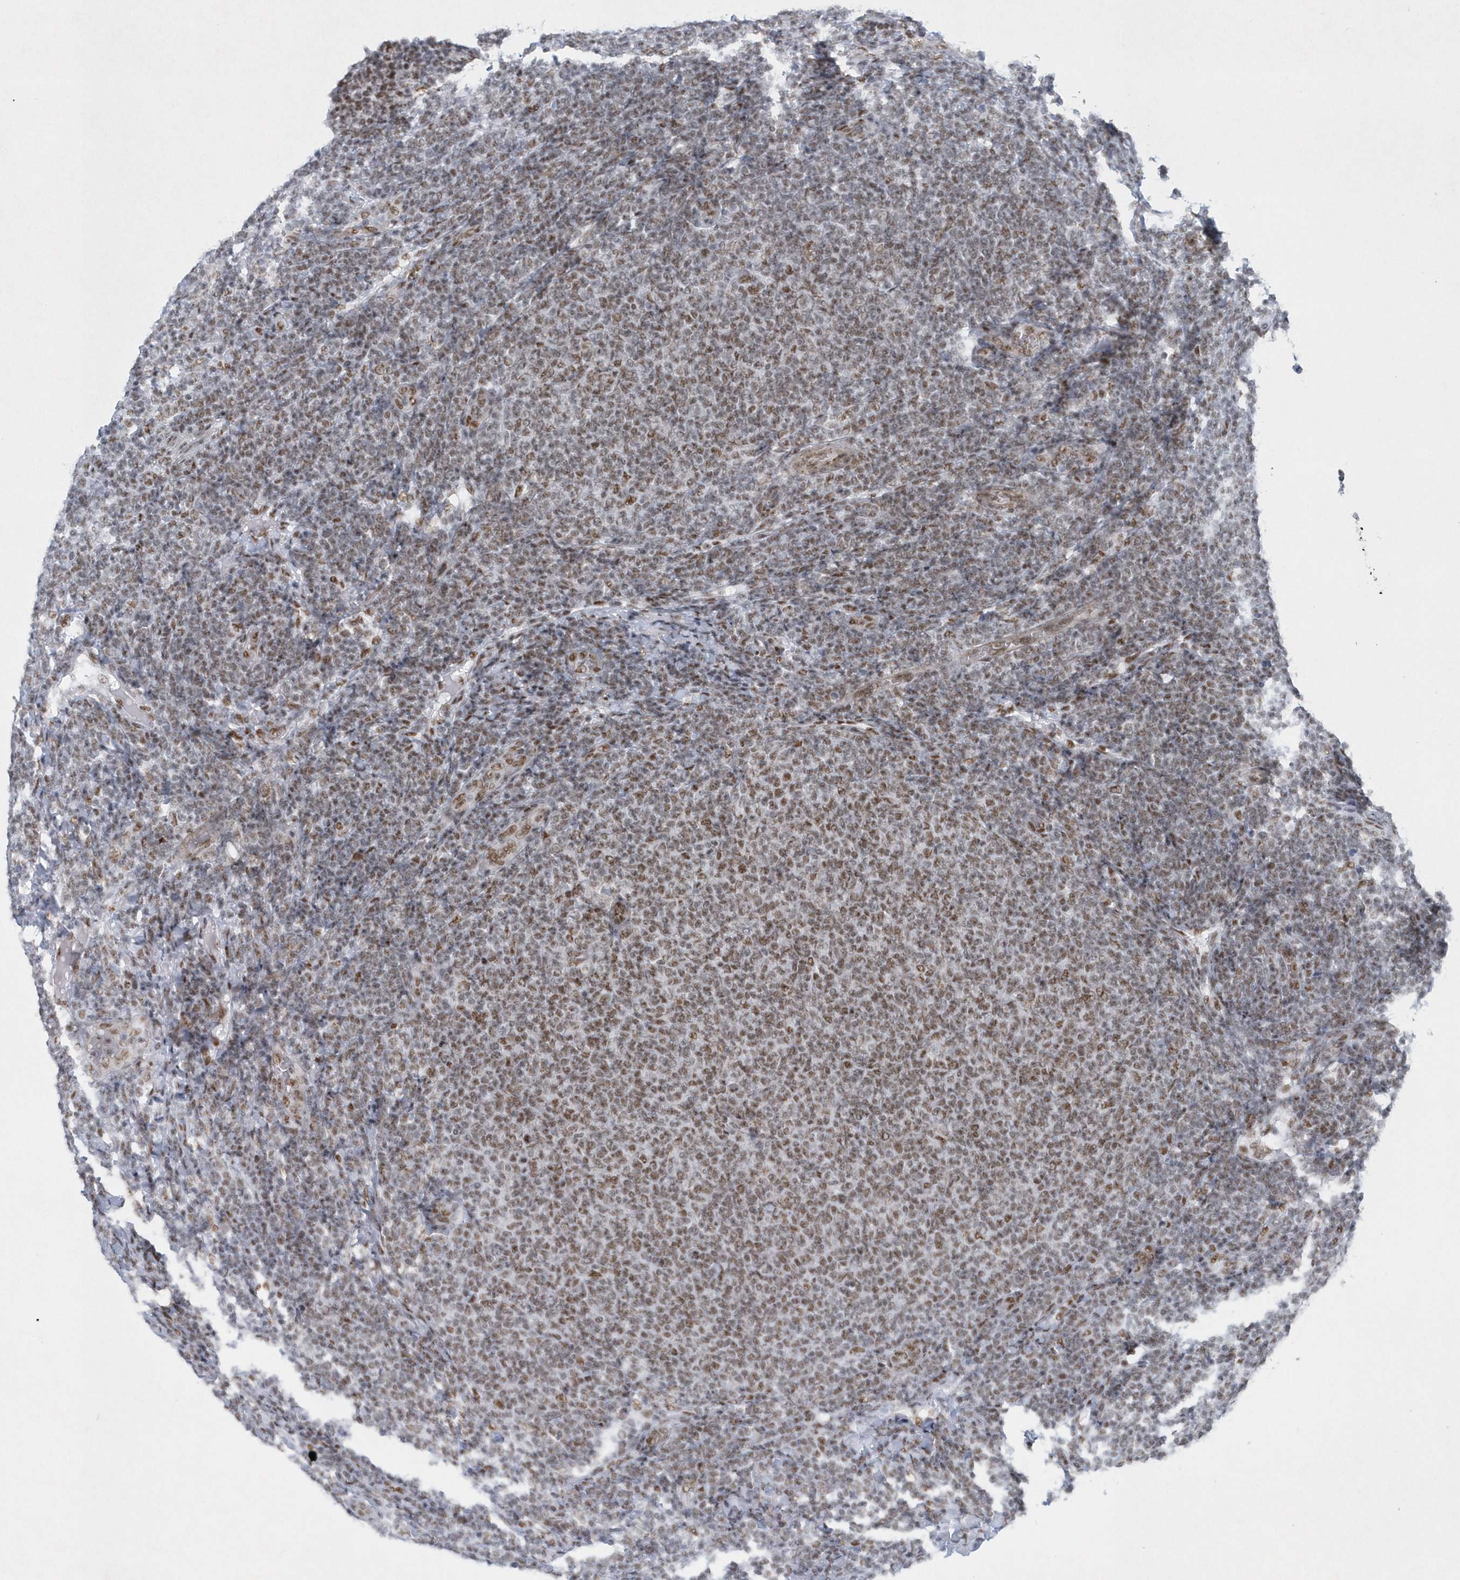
{"staining": {"intensity": "moderate", "quantity": ">75%", "location": "nuclear"}, "tissue": "lymphoma", "cell_type": "Tumor cells", "image_type": "cancer", "snomed": [{"axis": "morphology", "description": "Malignant lymphoma, non-Hodgkin's type, Low grade"}, {"axis": "topography", "description": "Lymph node"}], "caption": "Tumor cells exhibit medium levels of moderate nuclear expression in approximately >75% of cells in lymphoma.", "gene": "DCLRE1A", "patient": {"sex": "male", "age": 66}}